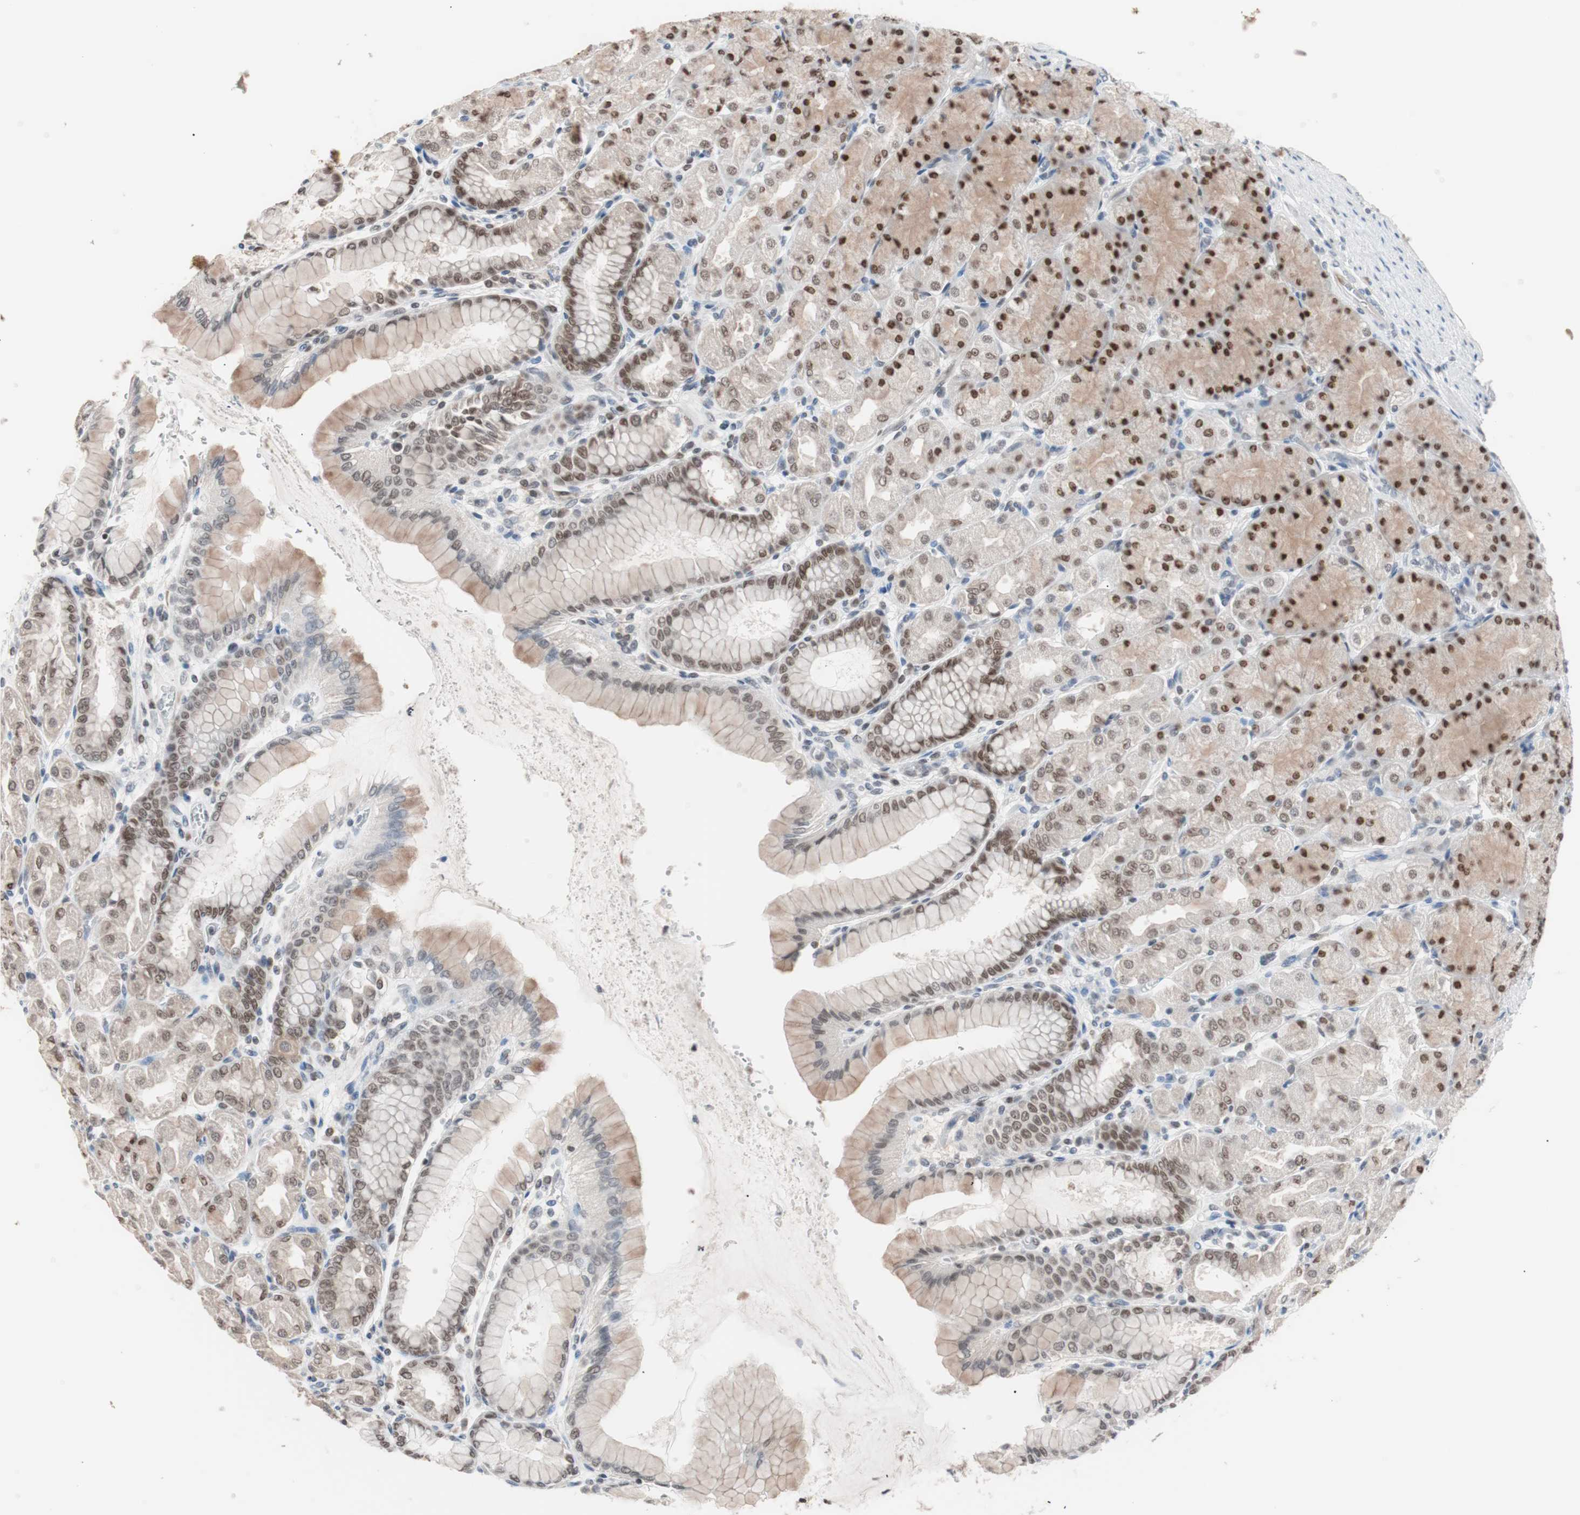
{"staining": {"intensity": "moderate", "quantity": ">75%", "location": "nuclear"}, "tissue": "stomach", "cell_type": "Glandular cells", "image_type": "normal", "snomed": [{"axis": "morphology", "description": "Normal tissue, NOS"}, {"axis": "topography", "description": "Stomach, upper"}], "caption": "Protein expression analysis of normal stomach shows moderate nuclear expression in approximately >75% of glandular cells.", "gene": "LIG3", "patient": {"sex": "female", "age": 56}}